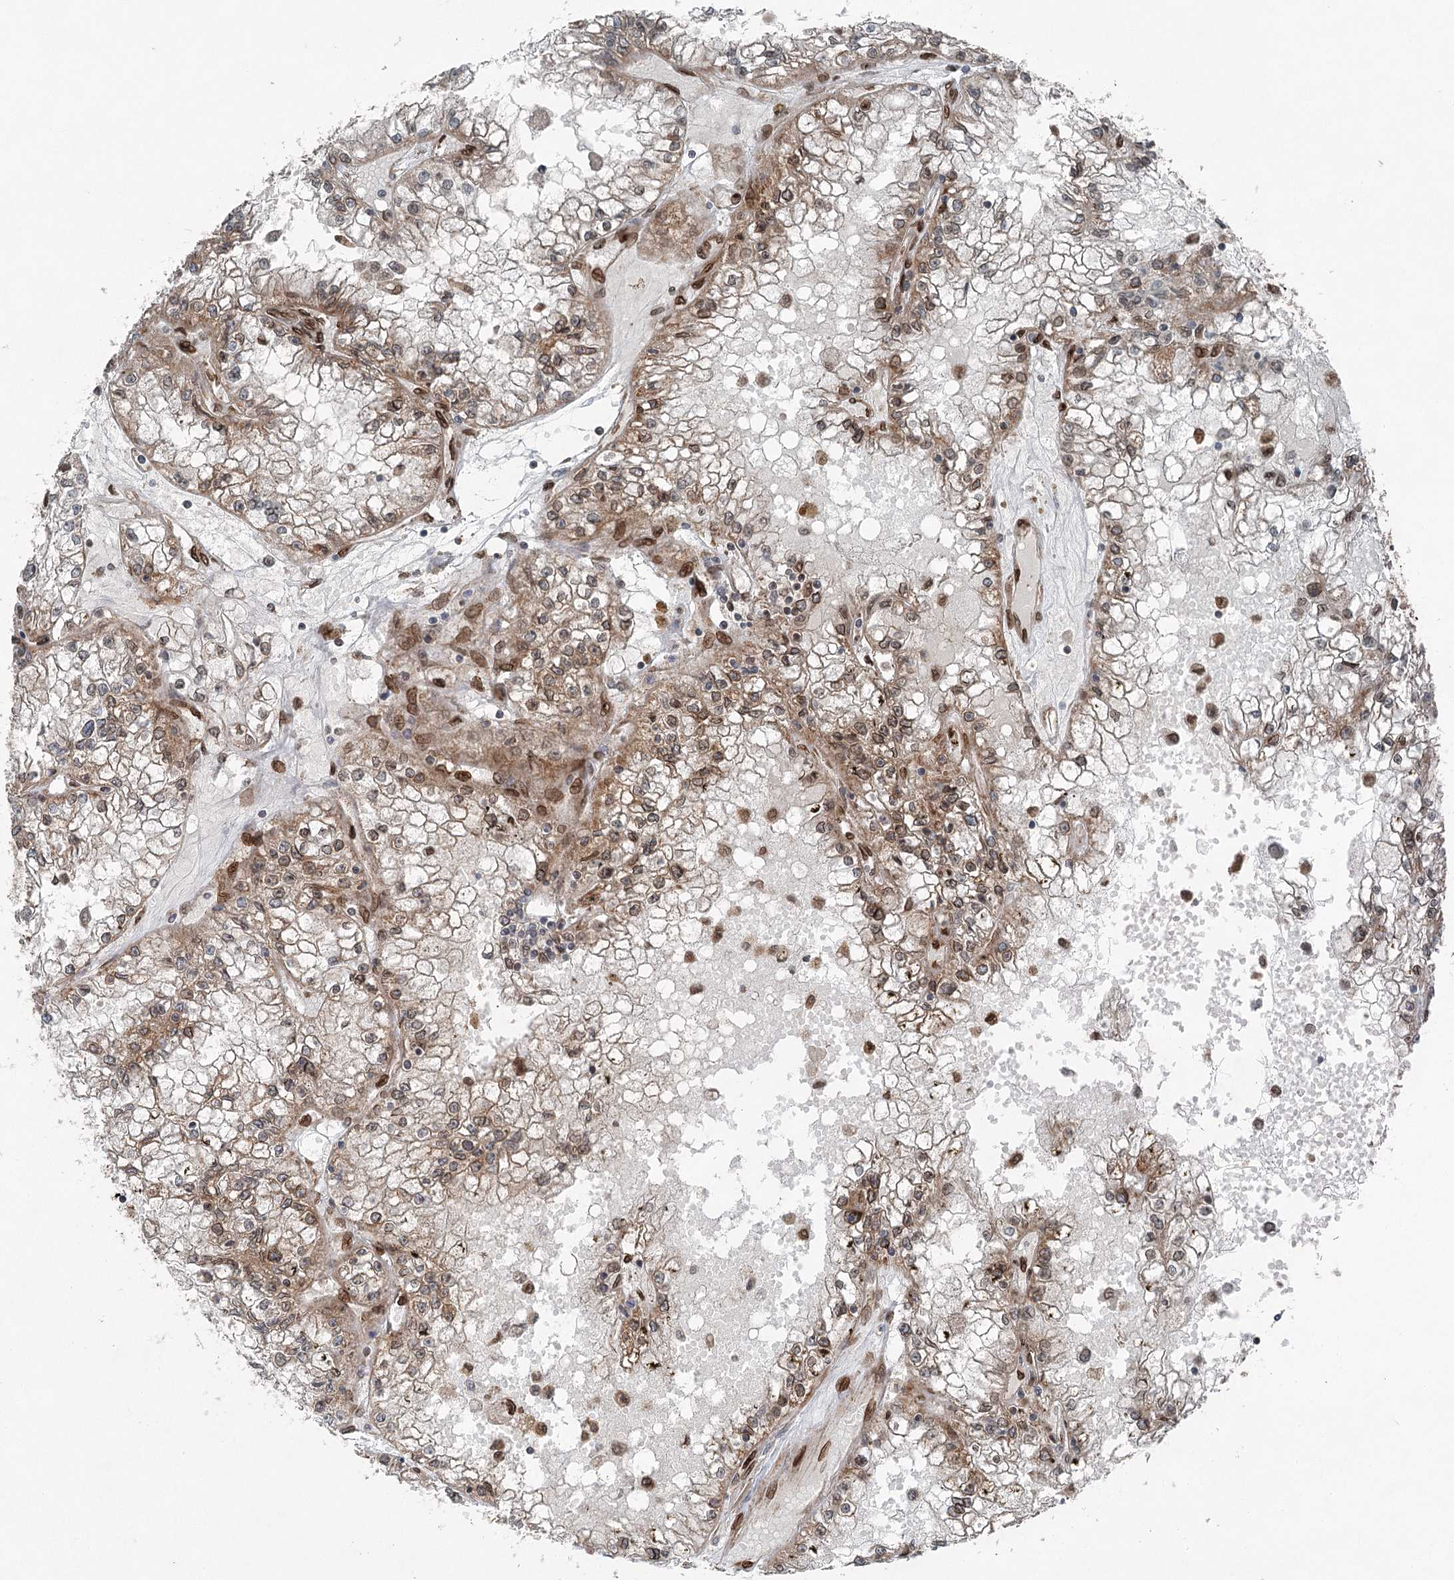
{"staining": {"intensity": "moderate", "quantity": "25%-75%", "location": "cytoplasmic/membranous,nuclear"}, "tissue": "renal cancer", "cell_type": "Tumor cells", "image_type": "cancer", "snomed": [{"axis": "morphology", "description": "Adenocarcinoma, NOS"}, {"axis": "topography", "description": "Kidney"}], "caption": "Renal cancer stained for a protein (brown) demonstrates moderate cytoplasmic/membranous and nuclear positive positivity in about 25%-75% of tumor cells.", "gene": "BCKDHA", "patient": {"sex": "male", "age": 56}}